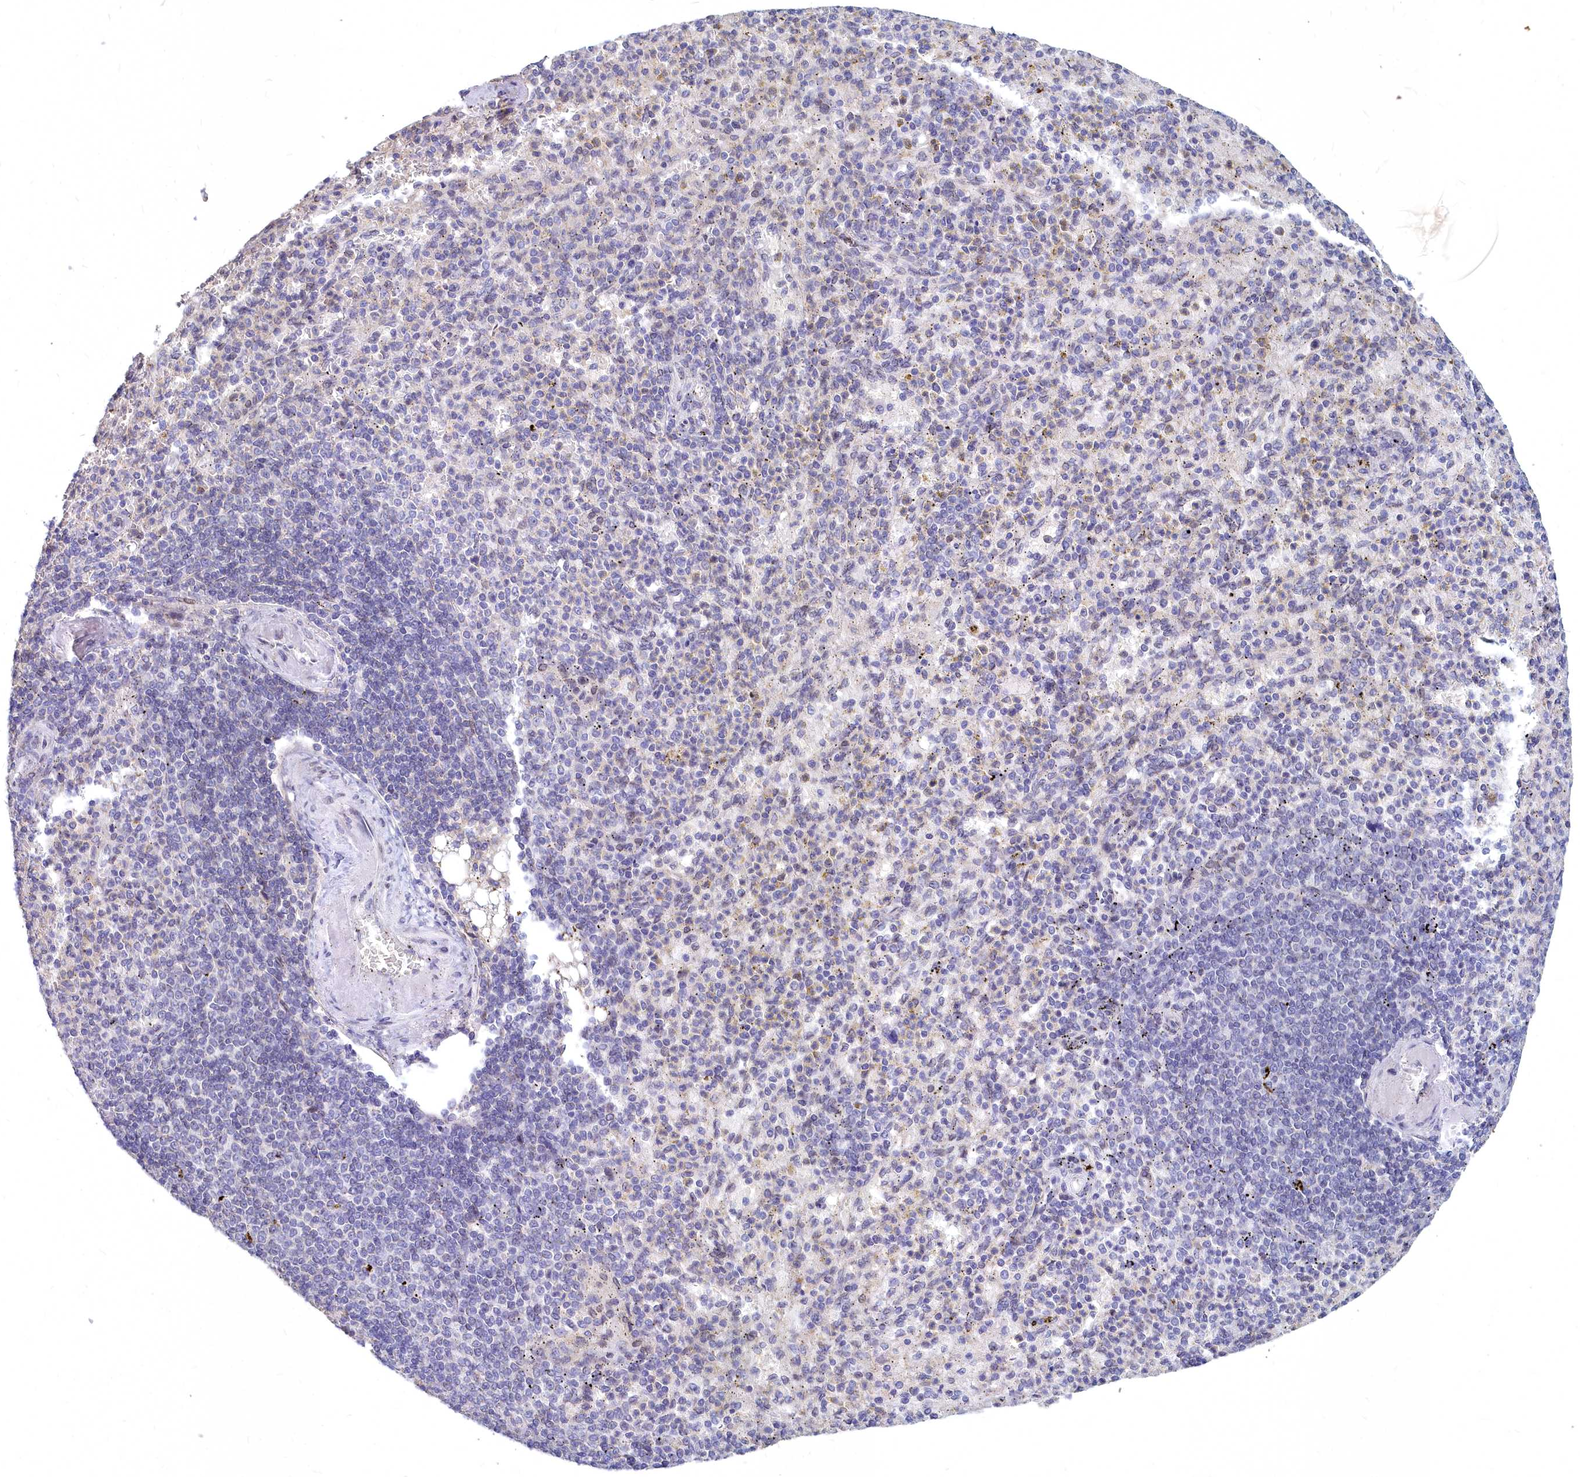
{"staining": {"intensity": "negative", "quantity": "none", "location": "none"}, "tissue": "spleen", "cell_type": "Cells in red pulp", "image_type": "normal", "snomed": [{"axis": "morphology", "description": "Normal tissue, NOS"}, {"axis": "topography", "description": "Spleen"}], "caption": "Immunohistochemistry histopathology image of benign spleen: spleen stained with DAB demonstrates no significant protein positivity in cells in red pulp.", "gene": "NOXA1", "patient": {"sex": "female", "age": 74}}